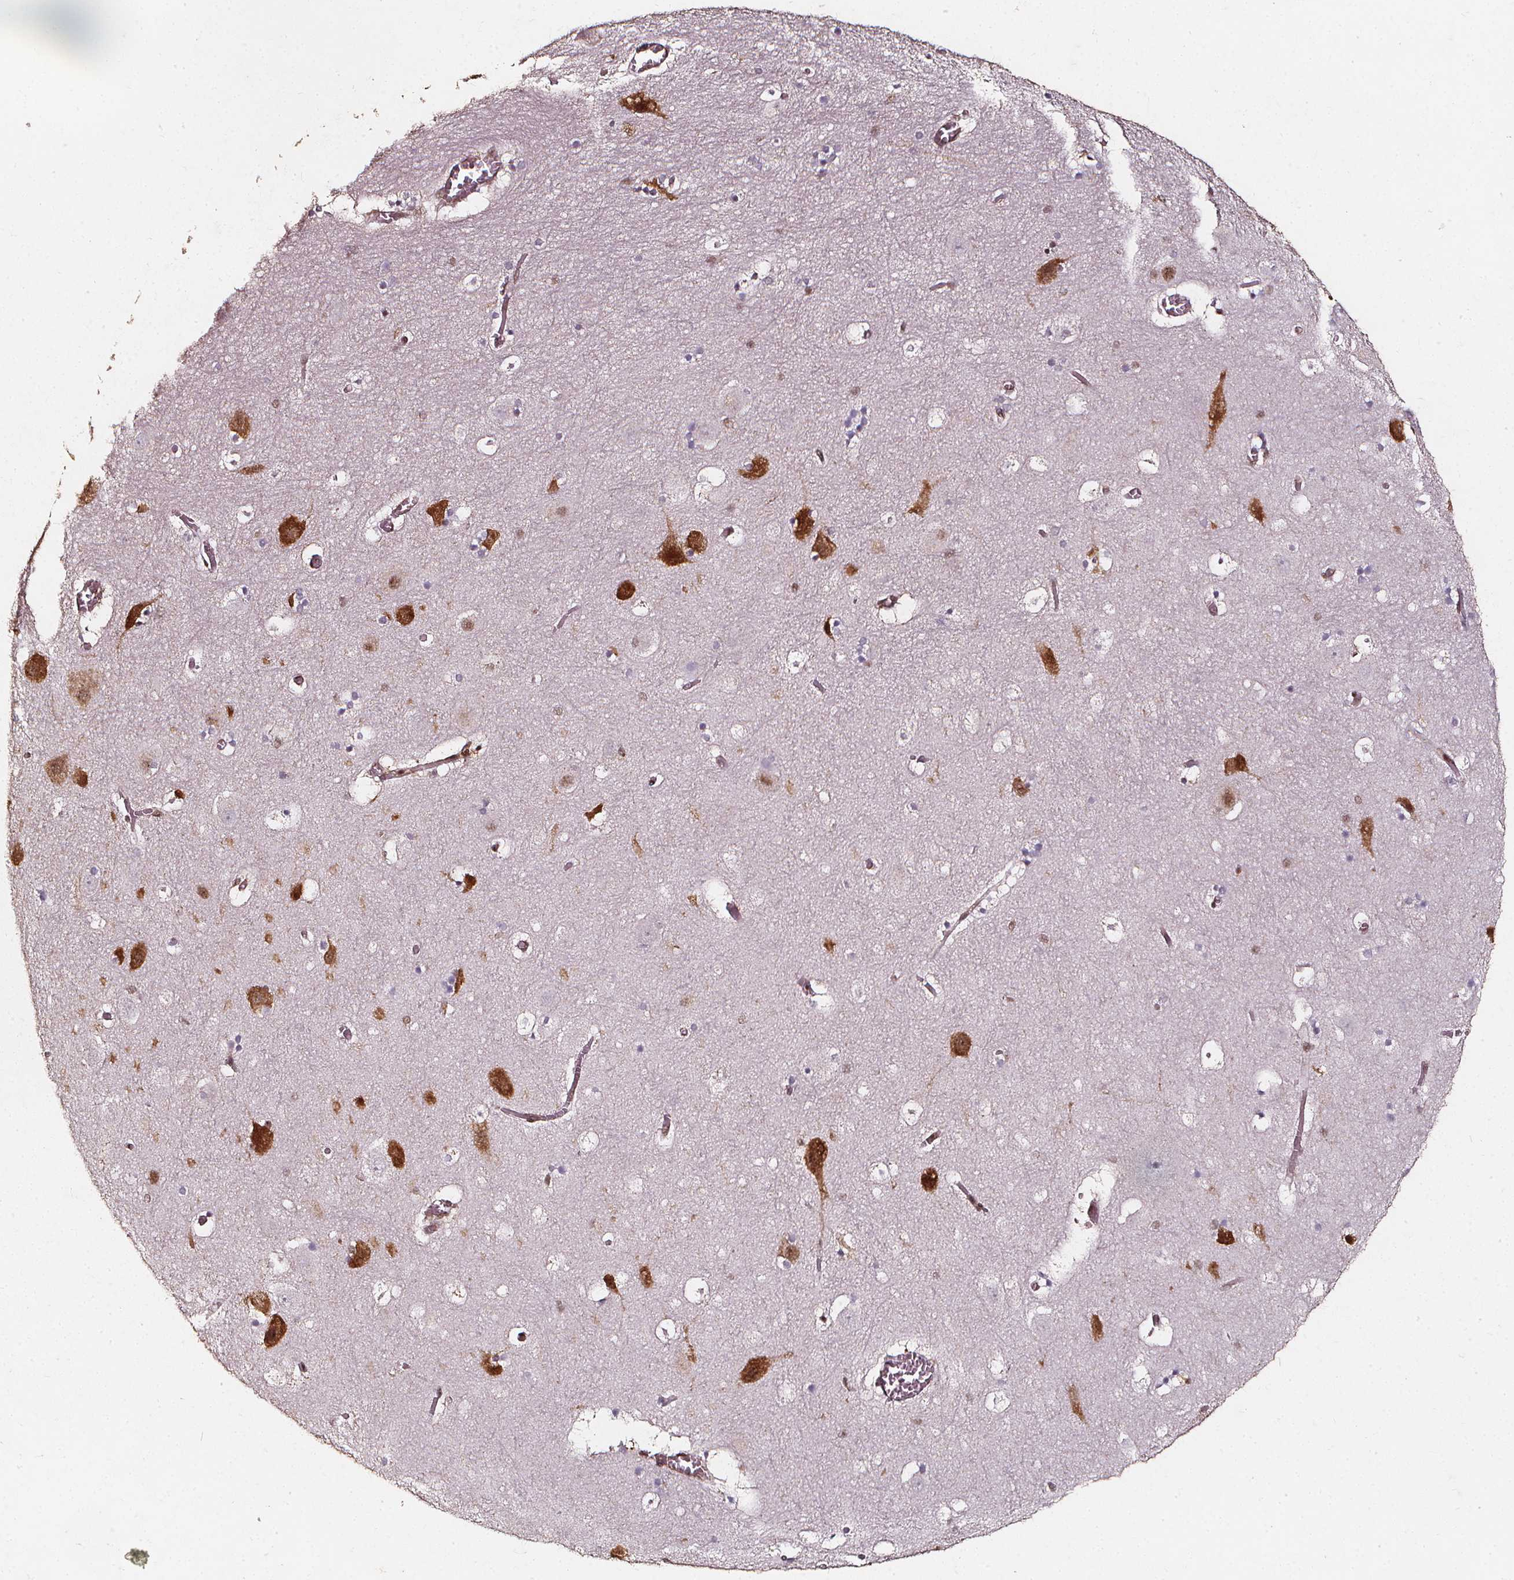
{"staining": {"intensity": "negative", "quantity": "none", "location": "none"}, "tissue": "hippocampus", "cell_type": "Glial cells", "image_type": "normal", "snomed": [{"axis": "morphology", "description": "Normal tissue, NOS"}, {"axis": "topography", "description": "Hippocampus"}], "caption": "Immunohistochemistry (IHC) of normal human hippocampus displays no positivity in glial cells. (DAB (3,3'-diaminobenzidine) immunohistochemistry visualized using brightfield microscopy, high magnification).", "gene": "SMN1", "patient": {"sex": "male", "age": 45}}